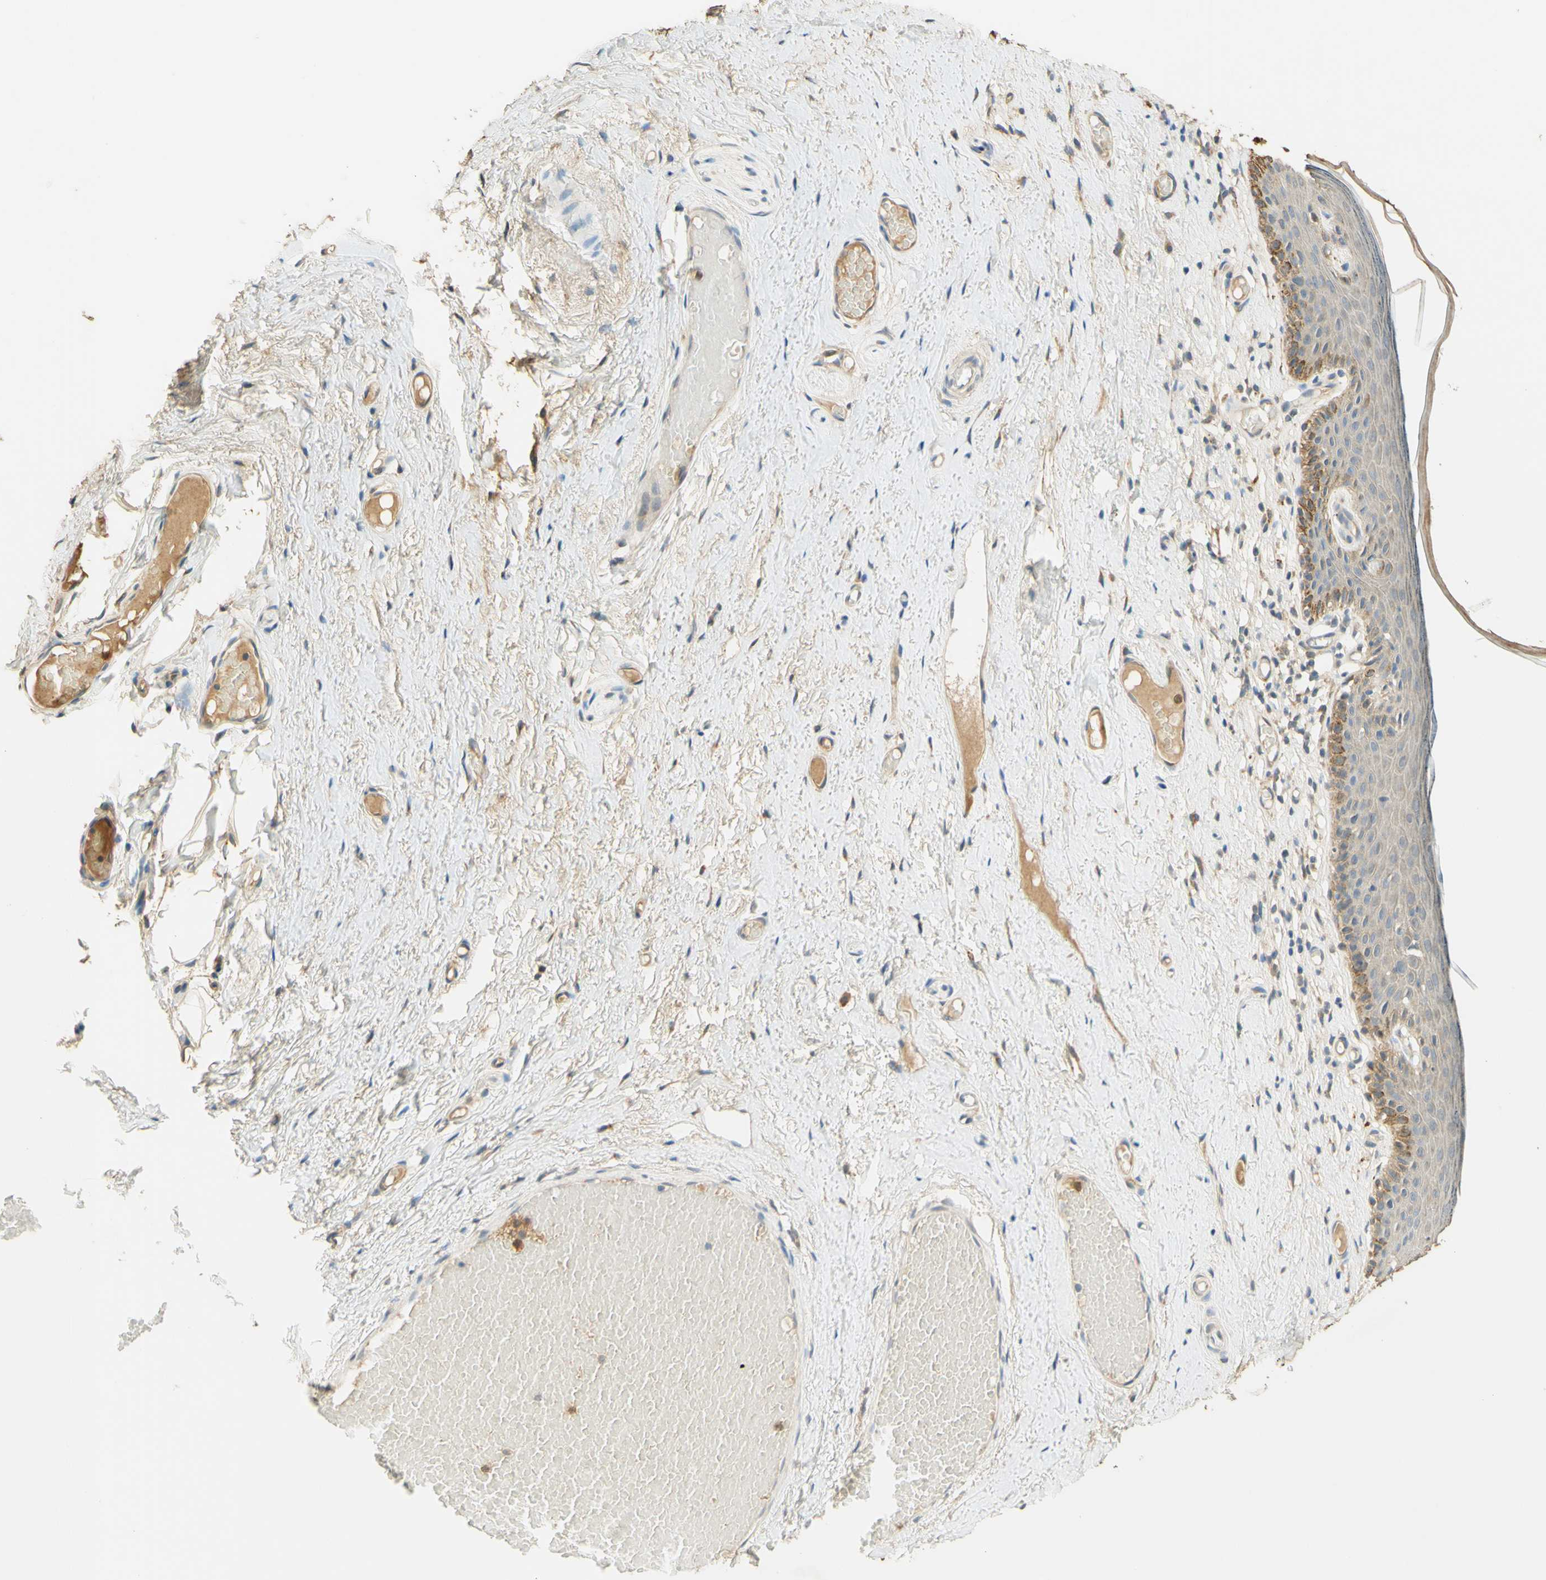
{"staining": {"intensity": "weak", "quantity": "25%-75%", "location": "cytoplasmic/membranous"}, "tissue": "skin", "cell_type": "Epidermal cells", "image_type": "normal", "snomed": [{"axis": "morphology", "description": "Normal tissue, NOS"}, {"axis": "topography", "description": "Vulva"}], "caption": "Skin was stained to show a protein in brown. There is low levels of weak cytoplasmic/membranous positivity in about 25%-75% of epidermal cells. The staining was performed using DAB (3,3'-diaminobenzidine) to visualize the protein expression in brown, while the nuclei were stained in blue with hematoxylin (Magnification: 20x).", "gene": "ENTREP2", "patient": {"sex": "female", "age": 54}}